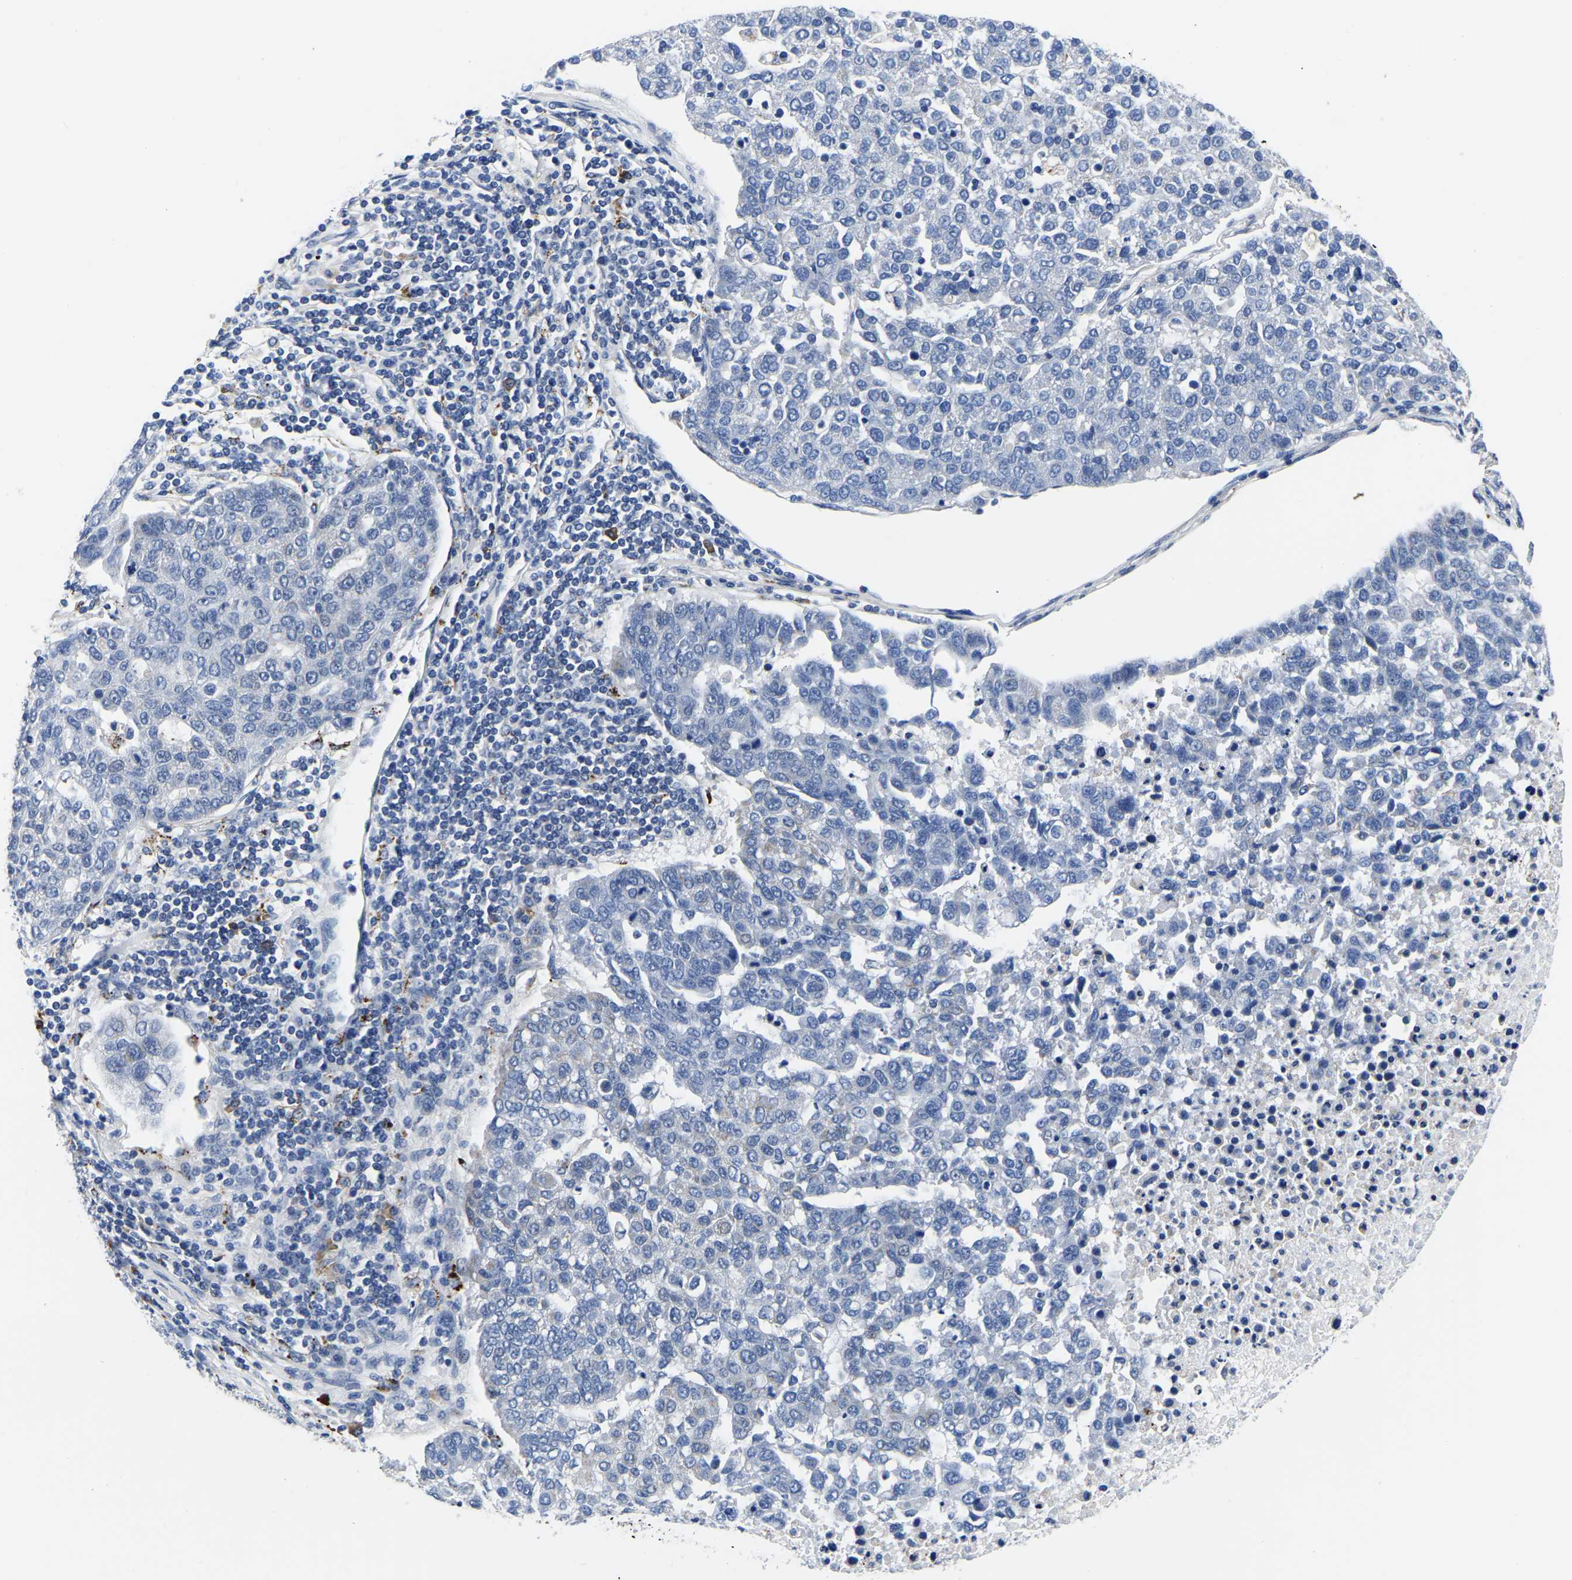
{"staining": {"intensity": "negative", "quantity": "none", "location": "none"}, "tissue": "pancreatic cancer", "cell_type": "Tumor cells", "image_type": "cancer", "snomed": [{"axis": "morphology", "description": "Adenocarcinoma, NOS"}, {"axis": "topography", "description": "Pancreas"}], "caption": "This is an immunohistochemistry histopathology image of human adenocarcinoma (pancreatic). There is no staining in tumor cells.", "gene": "PDLIM7", "patient": {"sex": "female", "age": 61}}